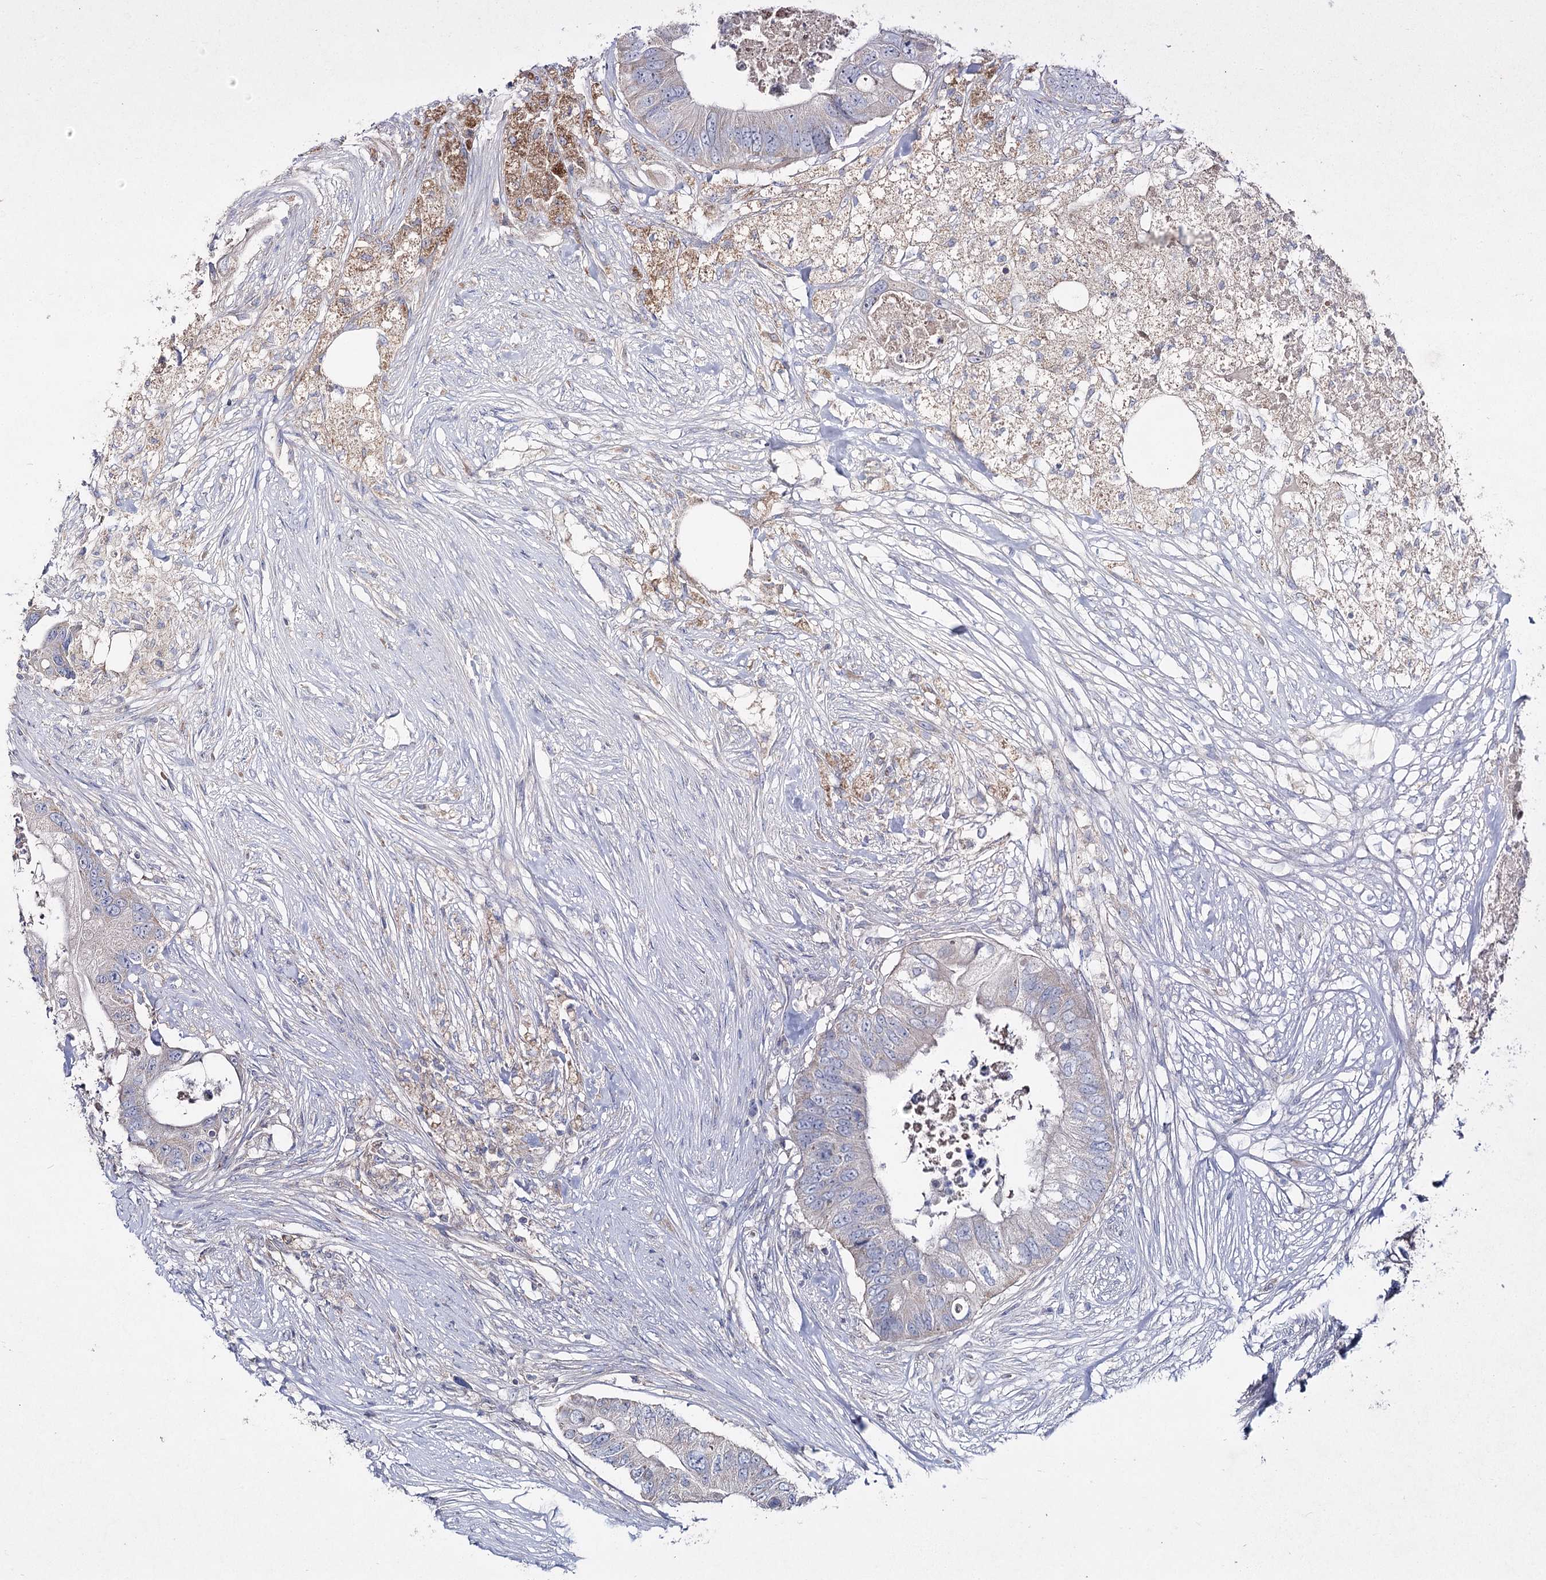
{"staining": {"intensity": "negative", "quantity": "none", "location": "none"}, "tissue": "colorectal cancer", "cell_type": "Tumor cells", "image_type": "cancer", "snomed": [{"axis": "morphology", "description": "Adenocarcinoma, NOS"}, {"axis": "topography", "description": "Colon"}], "caption": "Tumor cells are negative for protein expression in human colorectal cancer. (DAB (3,3'-diaminobenzidine) immunohistochemistry with hematoxylin counter stain).", "gene": "TMEM187", "patient": {"sex": "male", "age": 71}}